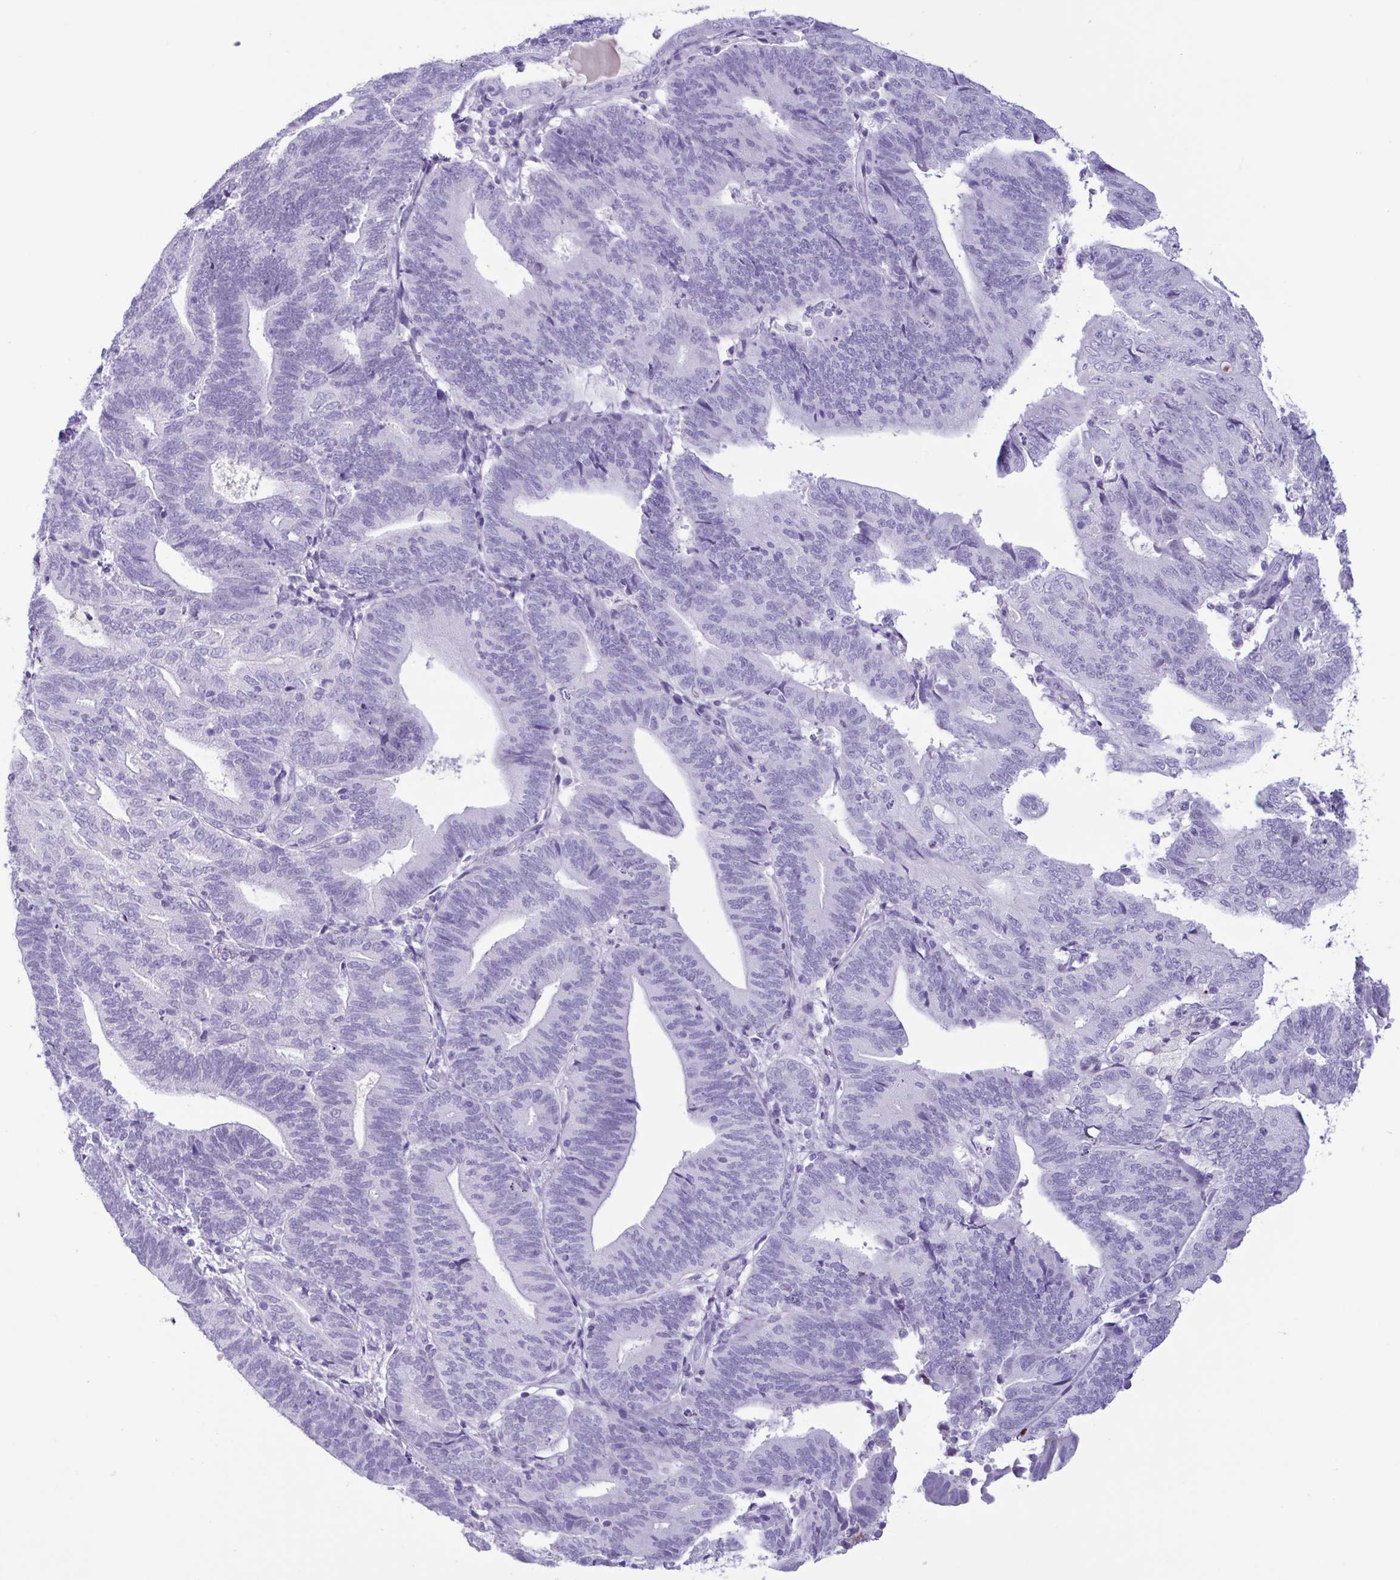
{"staining": {"intensity": "negative", "quantity": "none", "location": "none"}, "tissue": "endometrial cancer", "cell_type": "Tumor cells", "image_type": "cancer", "snomed": [{"axis": "morphology", "description": "Adenocarcinoma, NOS"}, {"axis": "topography", "description": "Endometrium"}], "caption": "This is a photomicrograph of IHC staining of adenocarcinoma (endometrial), which shows no staining in tumor cells.", "gene": "LTF", "patient": {"sex": "female", "age": 70}}